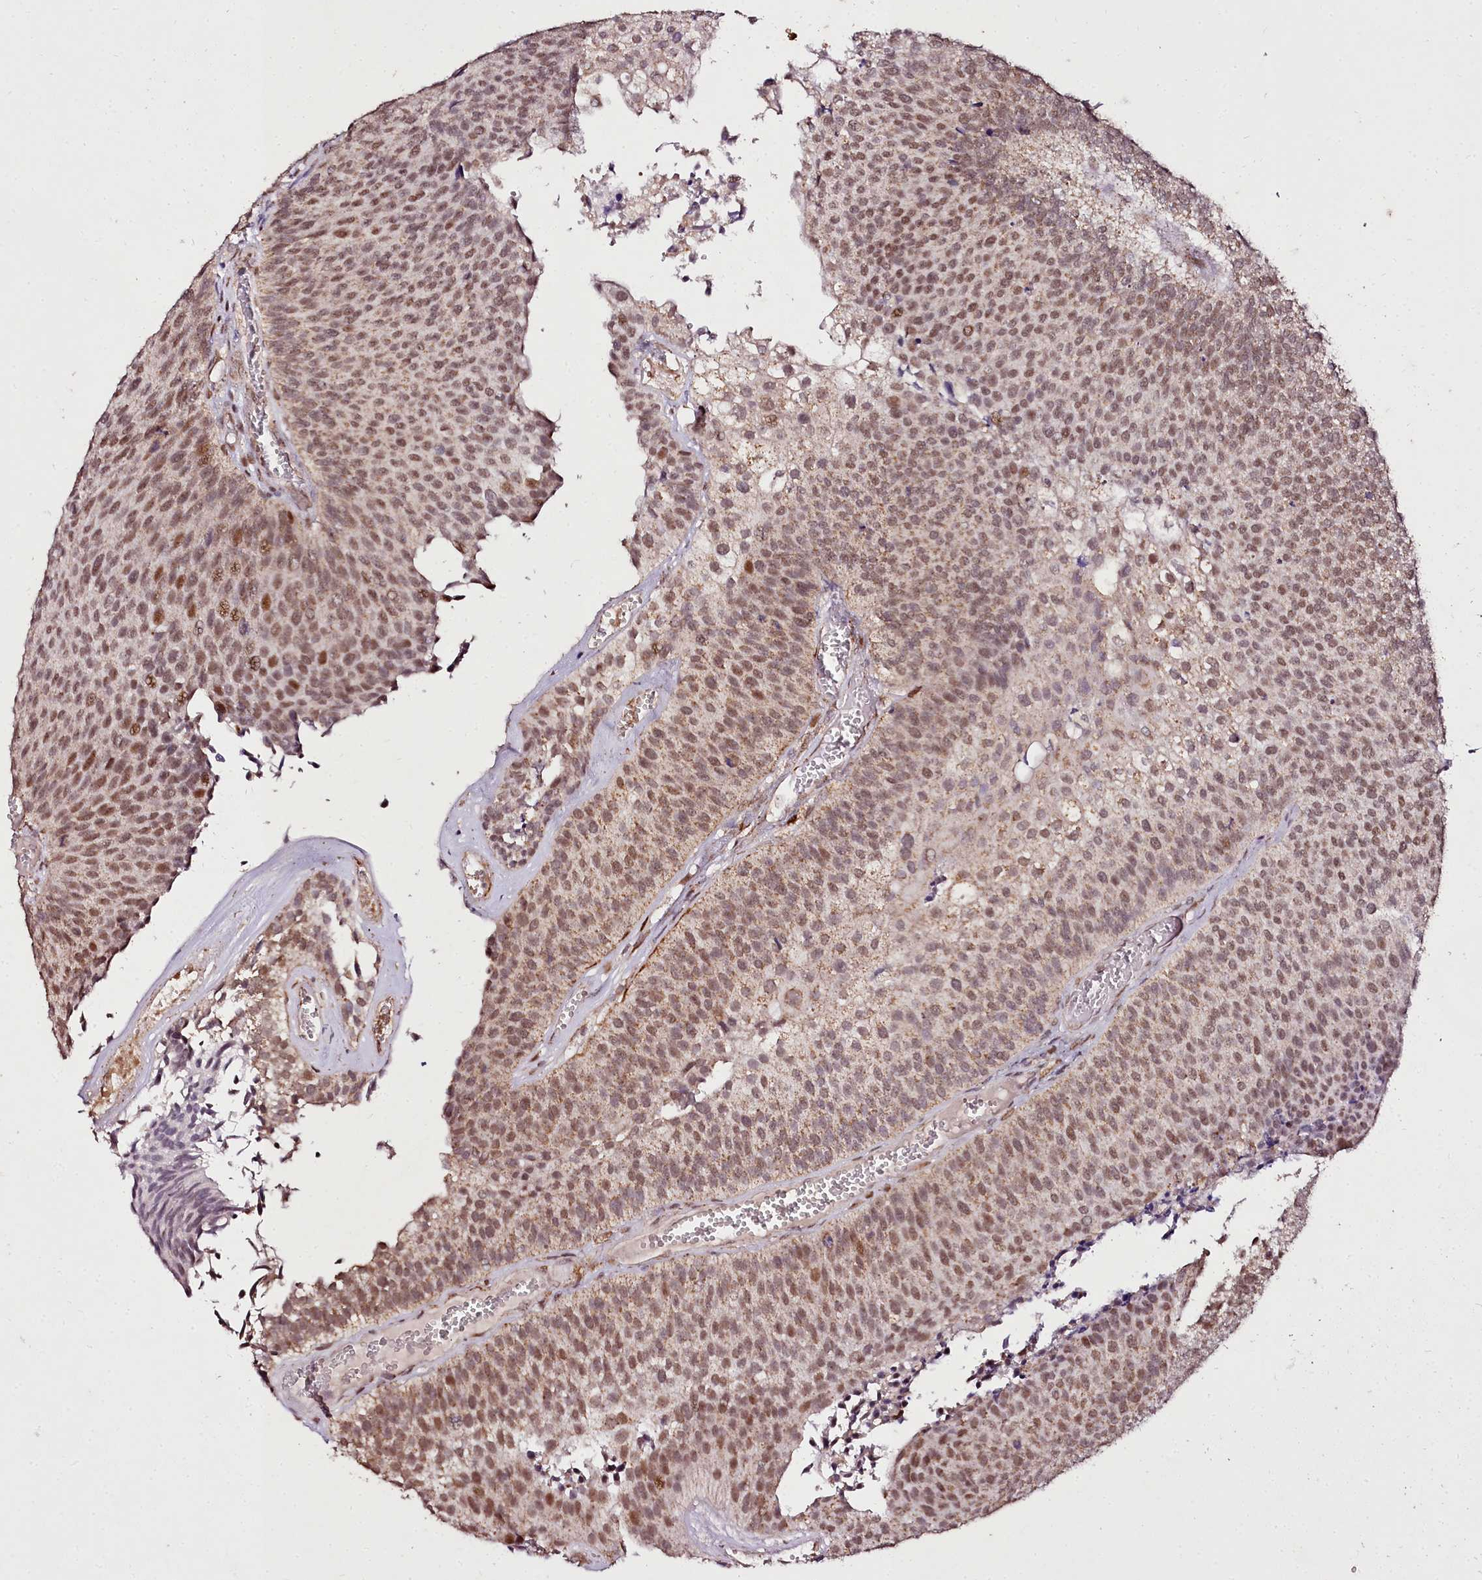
{"staining": {"intensity": "moderate", "quantity": ">75%", "location": "nuclear"}, "tissue": "urothelial cancer", "cell_type": "Tumor cells", "image_type": "cancer", "snomed": [{"axis": "morphology", "description": "Urothelial carcinoma, Low grade"}, {"axis": "topography", "description": "Urinary bladder"}], "caption": "A high-resolution micrograph shows immunohistochemistry staining of urothelial carcinoma (low-grade), which exhibits moderate nuclear positivity in approximately >75% of tumor cells.", "gene": "EDIL3", "patient": {"sex": "male", "age": 84}}